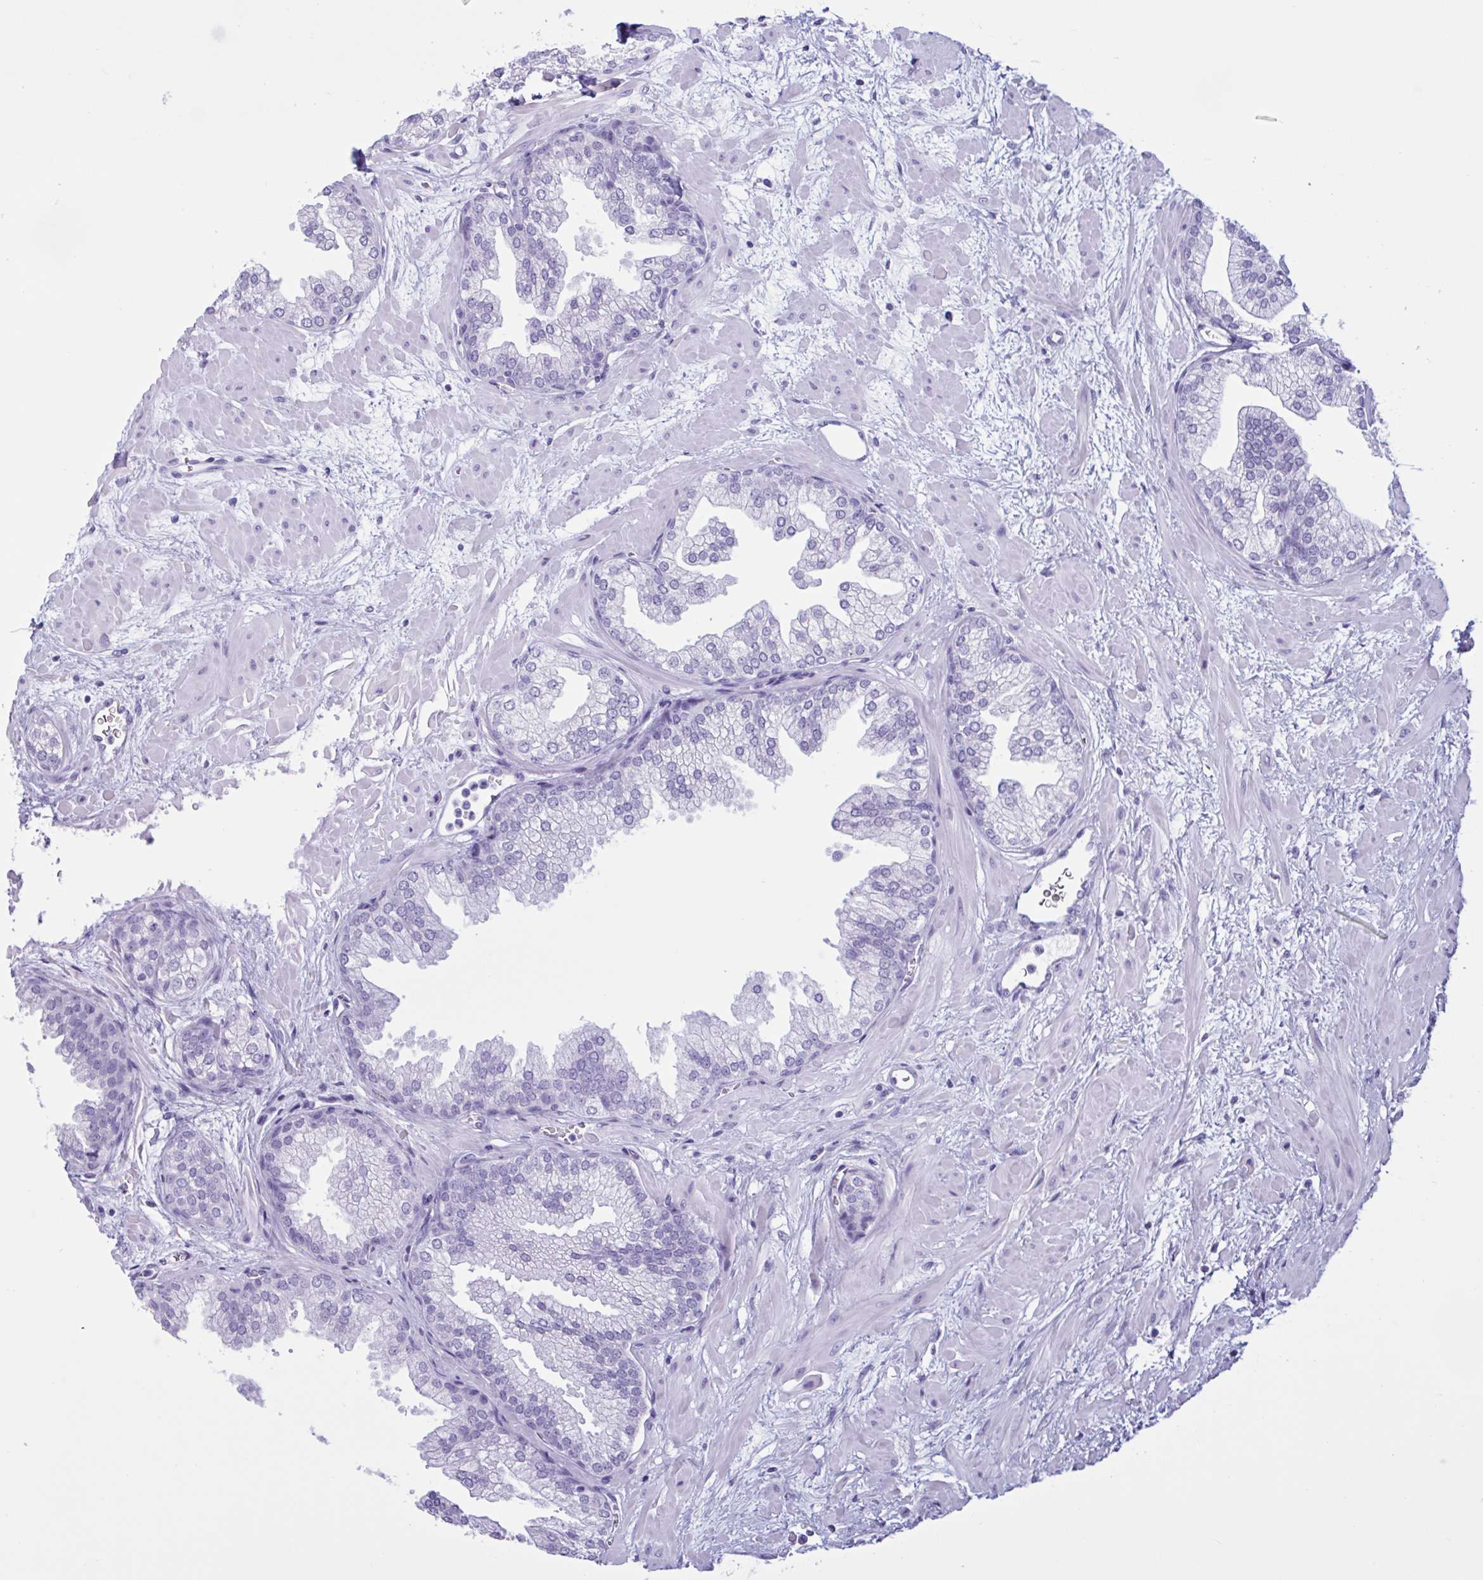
{"staining": {"intensity": "negative", "quantity": "none", "location": "none"}, "tissue": "prostate", "cell_type": "Glandular cells", "image_type": "normal", "snomed": [{"axis": "morphology", "description": "Normal tissue, NOS"}, {"axis": "topography", "description": "Prostate"}], "caption": "A high-resolution histopathology image shows immunohistochemistry (IHC) staining of unremarkable prostate, which shows no significant expression in glandular cells.", "gene": "MRGPRG", "patient": {"sex": "male", "age": 37}}